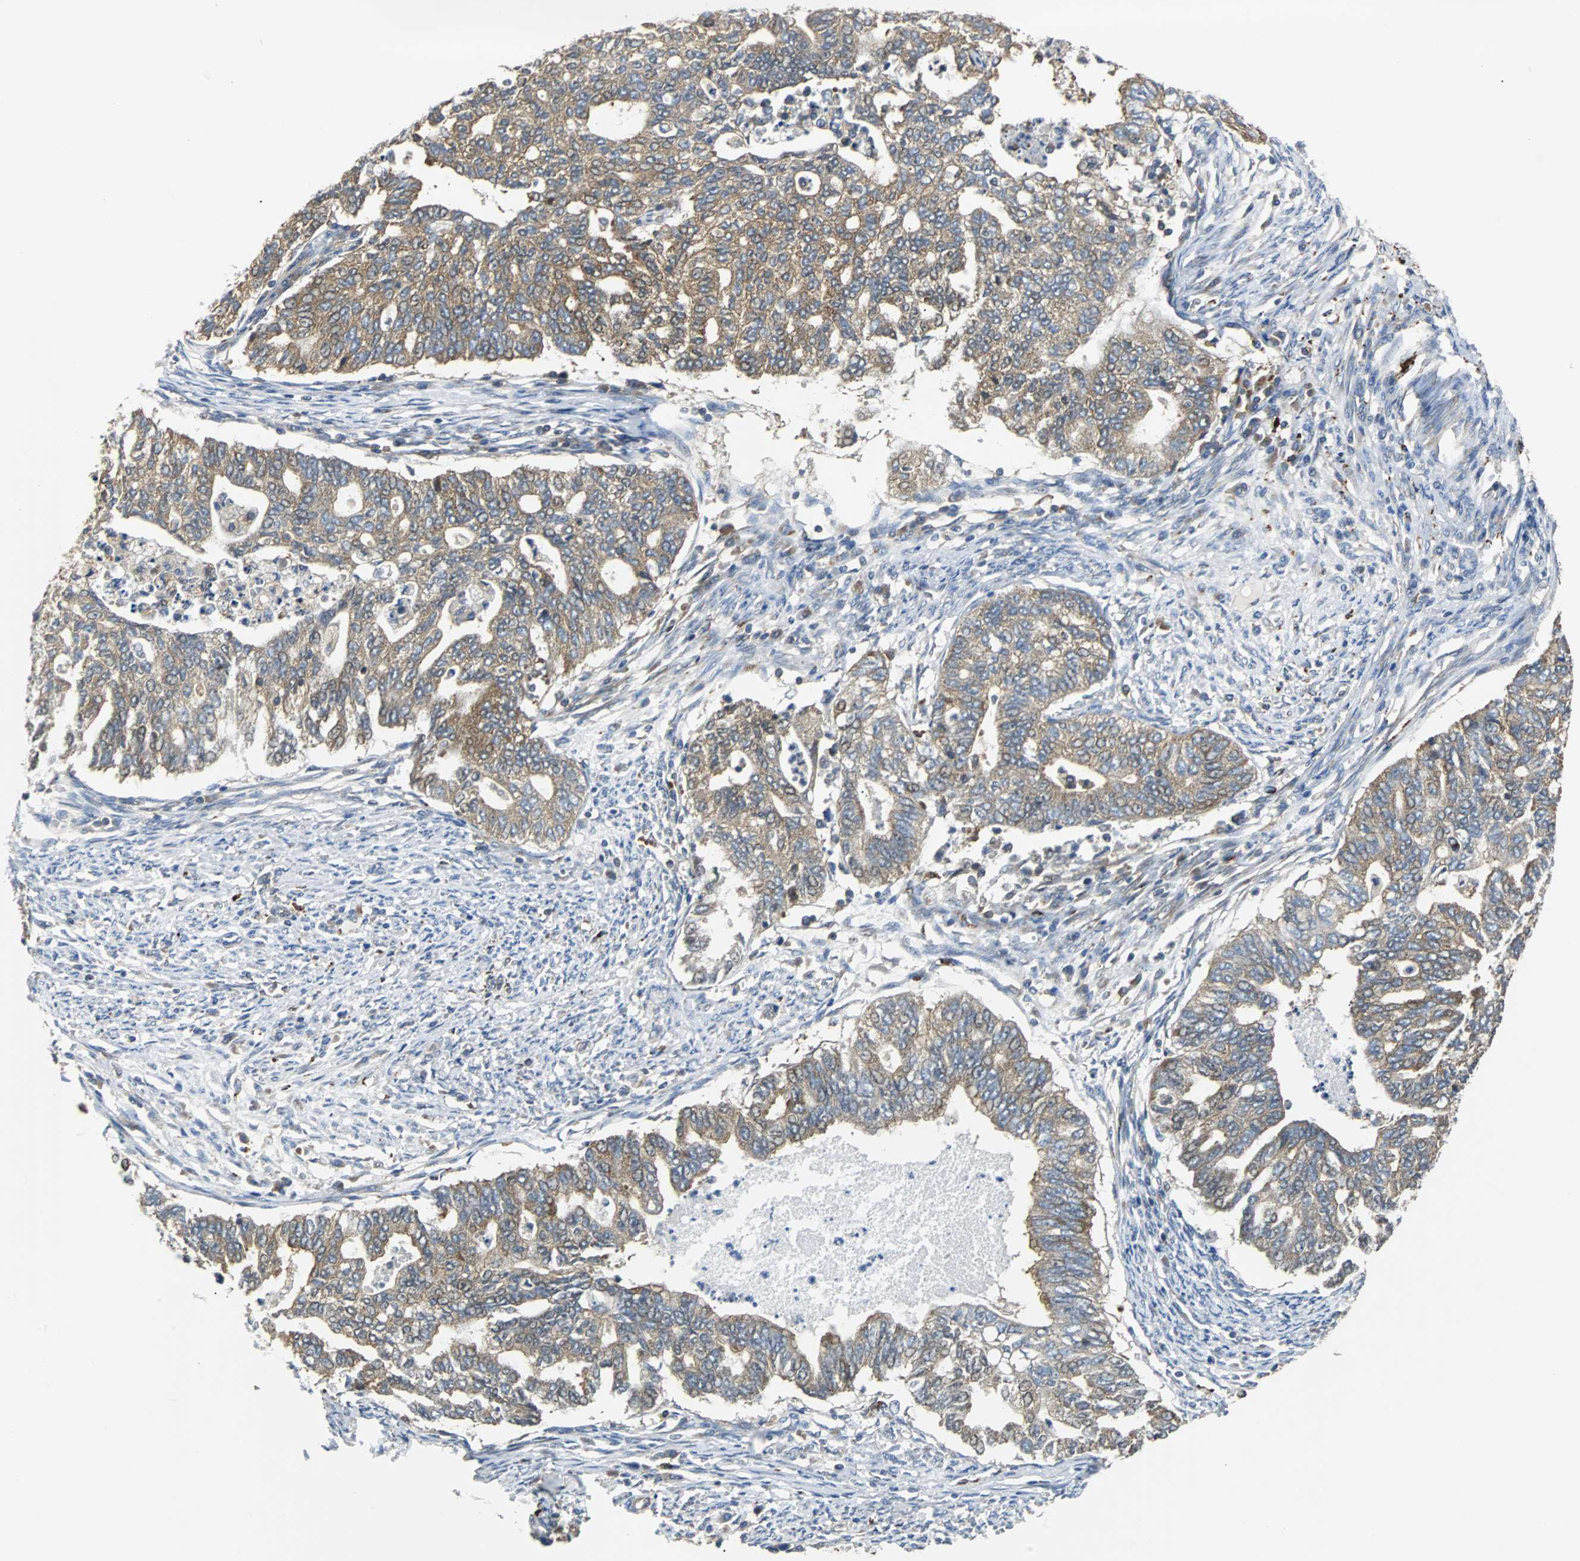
{"staining": {"intensity": "moderate", "quantity": "25%-75%", "location": "cytoplasmic/membranous"}, "tissue": "endometrial cancer", "cell_type": "Tumor cells", "image_type": "cancer", "snomed": [{"axis": "morphology", "description": "Adenocarcinoma, NOS"}, {"axis": "topography", "description": "Endometrium"}], "caption": "A micrograph of human endometrial cancer (adenocarcinoma) stained for a protein demonstrates moderate cytoplasmic/membranous brown staining in tumor cells.", "gene": "RELA", "patient": {"sex": "female", "age": 79}}